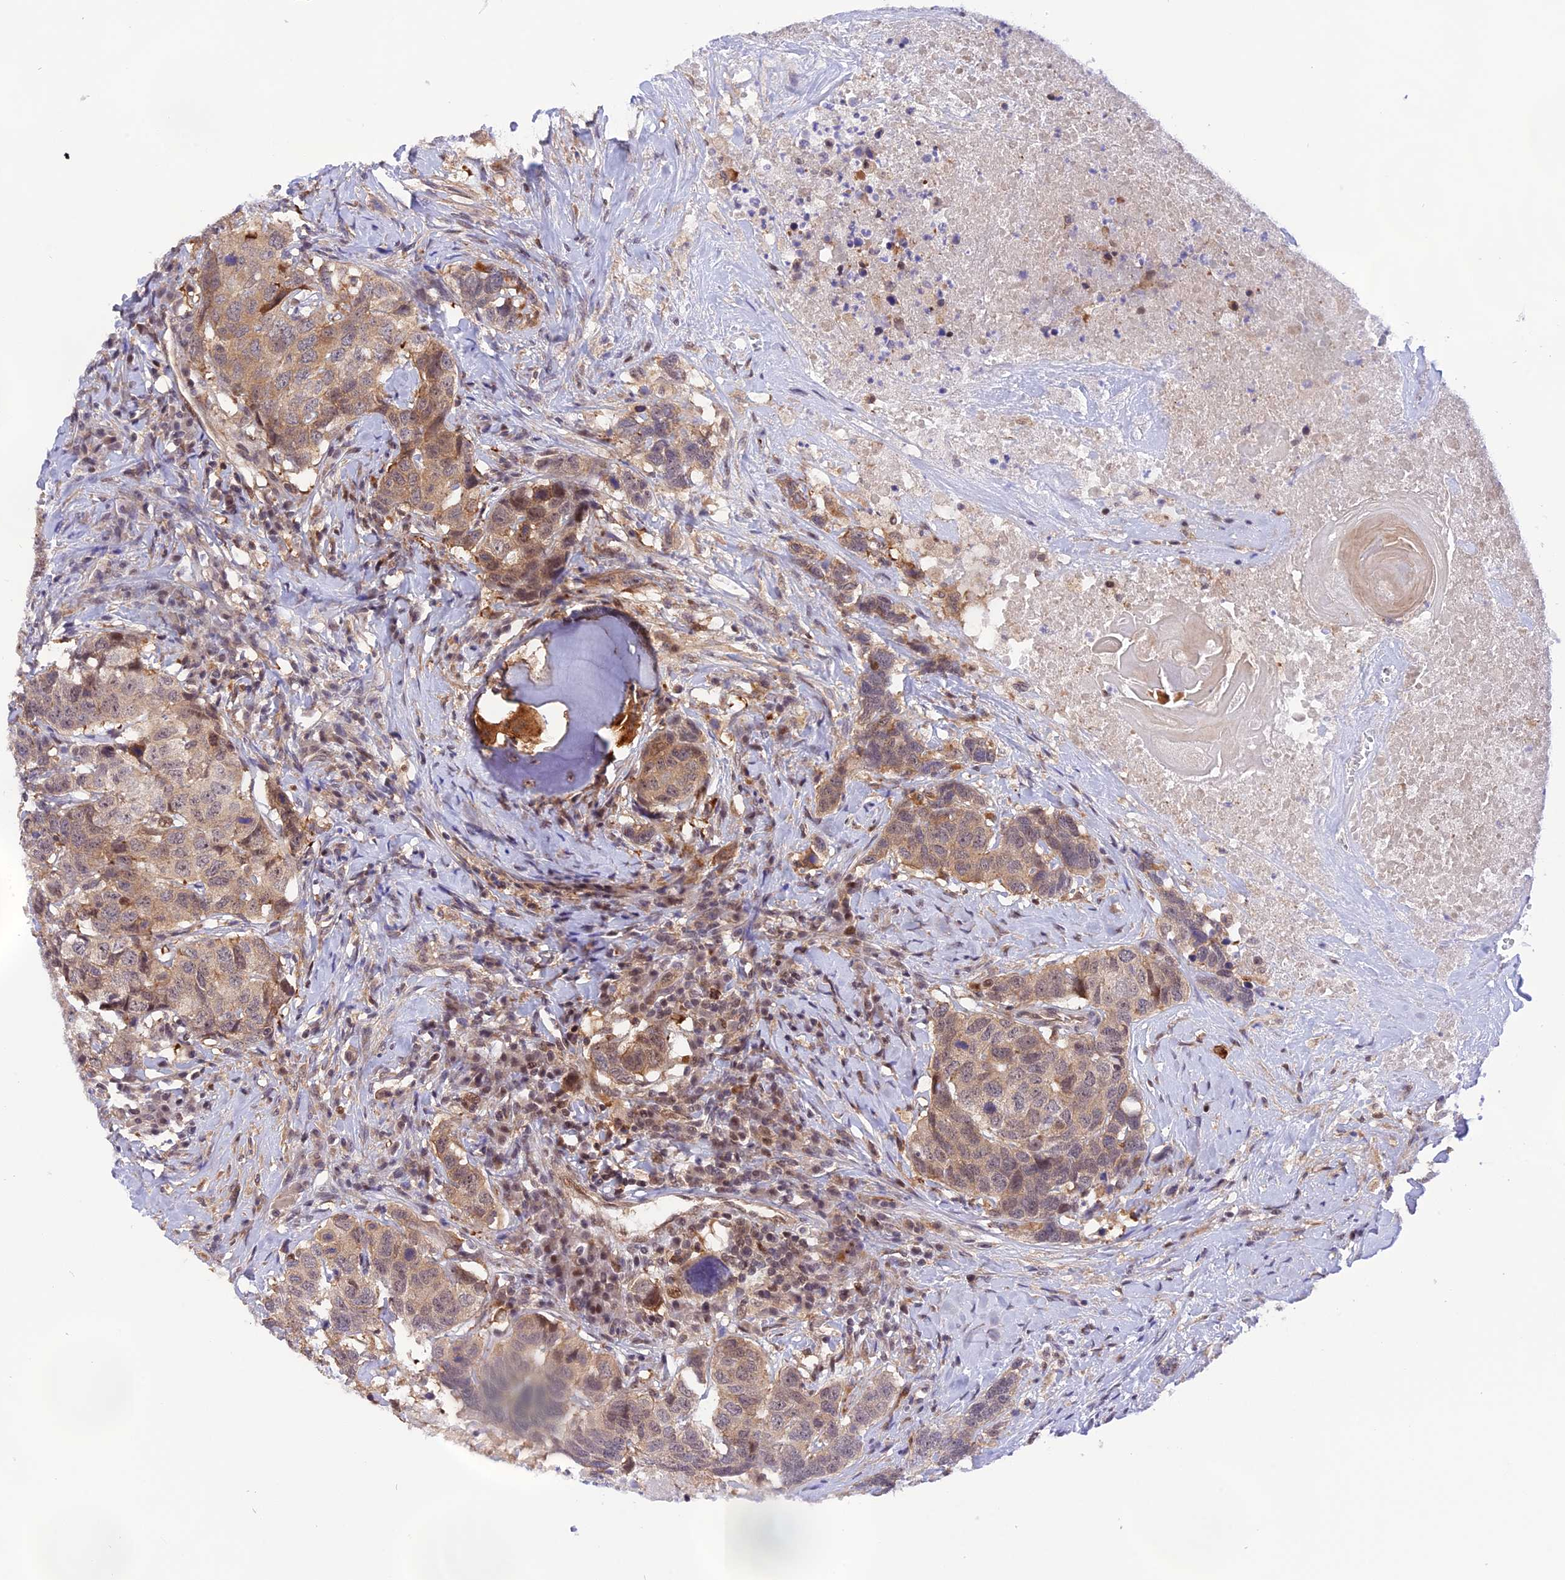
{"staining": {"intensity": "moderate", "quantity": "25%-75%", "location": "cytoplasmic/membranous"}, "tissue": "head and neck cancer", "cell_type": "Tumor cells", "image_type": "cancer", "snomed": [{"axis": "morphology", "description": "Squamous cell carcinoma, NOS"}, {"axis": "topography", "description": "Head-Neck"}], "caption": "Immunohistochemical staining of squamous cell carcinoma (head and neck) demonstrates moderate cytoplasmic/membranous protein staining in approximately 25%-75% of tumor cells.", "gene": "SAMD4A", "patient": {"sex": "male", "age": 66}}